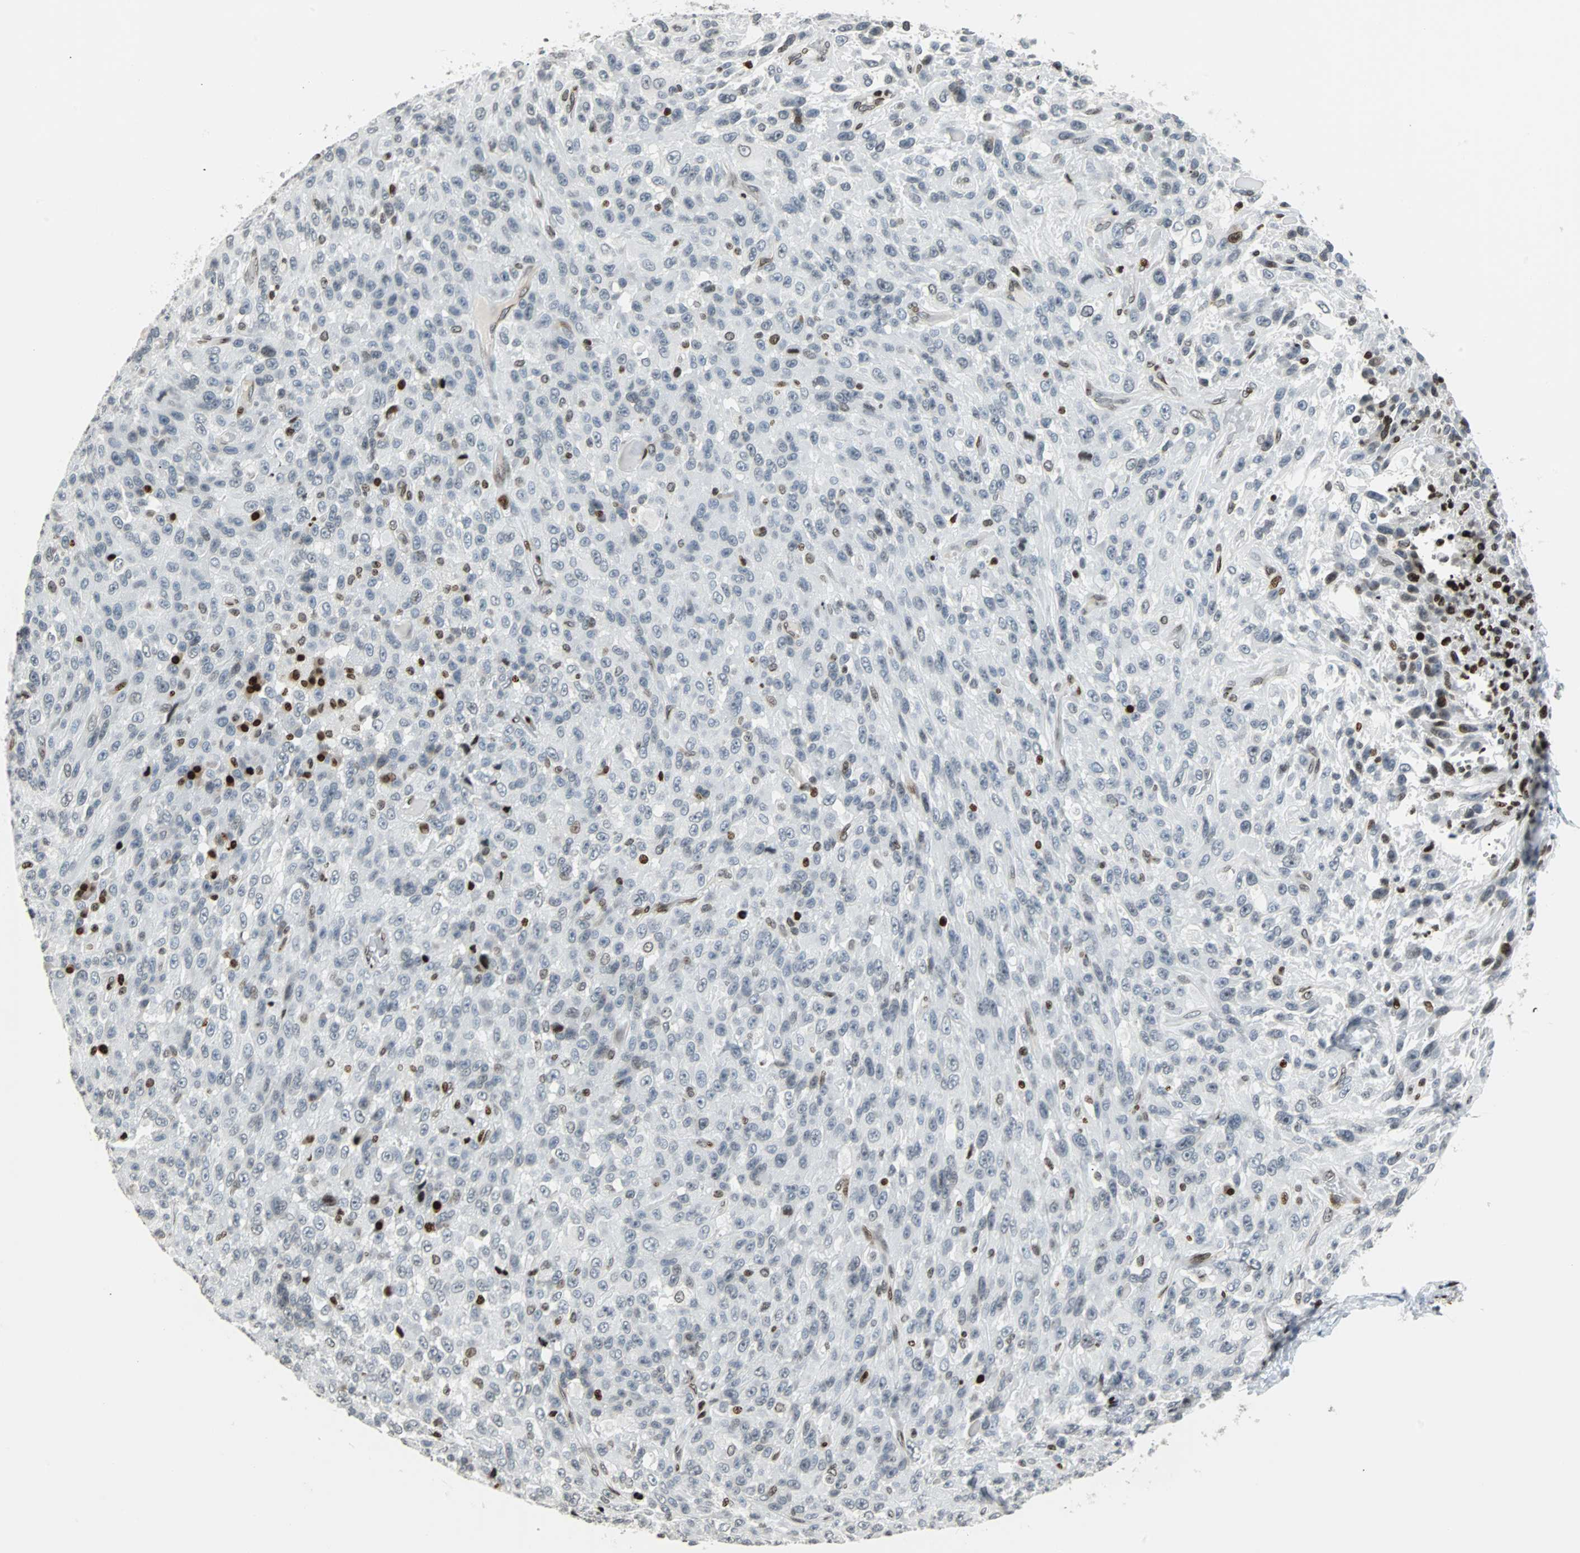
{"staining": {"intensity": "weak", "quantity": "<25%", "location": "nuclear"}, "tissue": "urothelial cancer", "cell_type": "Tumor cells", "image_type": "cancer", "snomed": [{"axis": "morphology", "description": "Urothelial carcinoma, High grade"}, {"axis": "topography", "description": "Urinary bladder"}], "caption": "High-grade urothelial carcinoma stained for a protein using immunohistochemistry (IHC) demonstrates no expression tumor cells.", "gene": "ZNF131", "patient": {"sex": "male", "age": 66}}